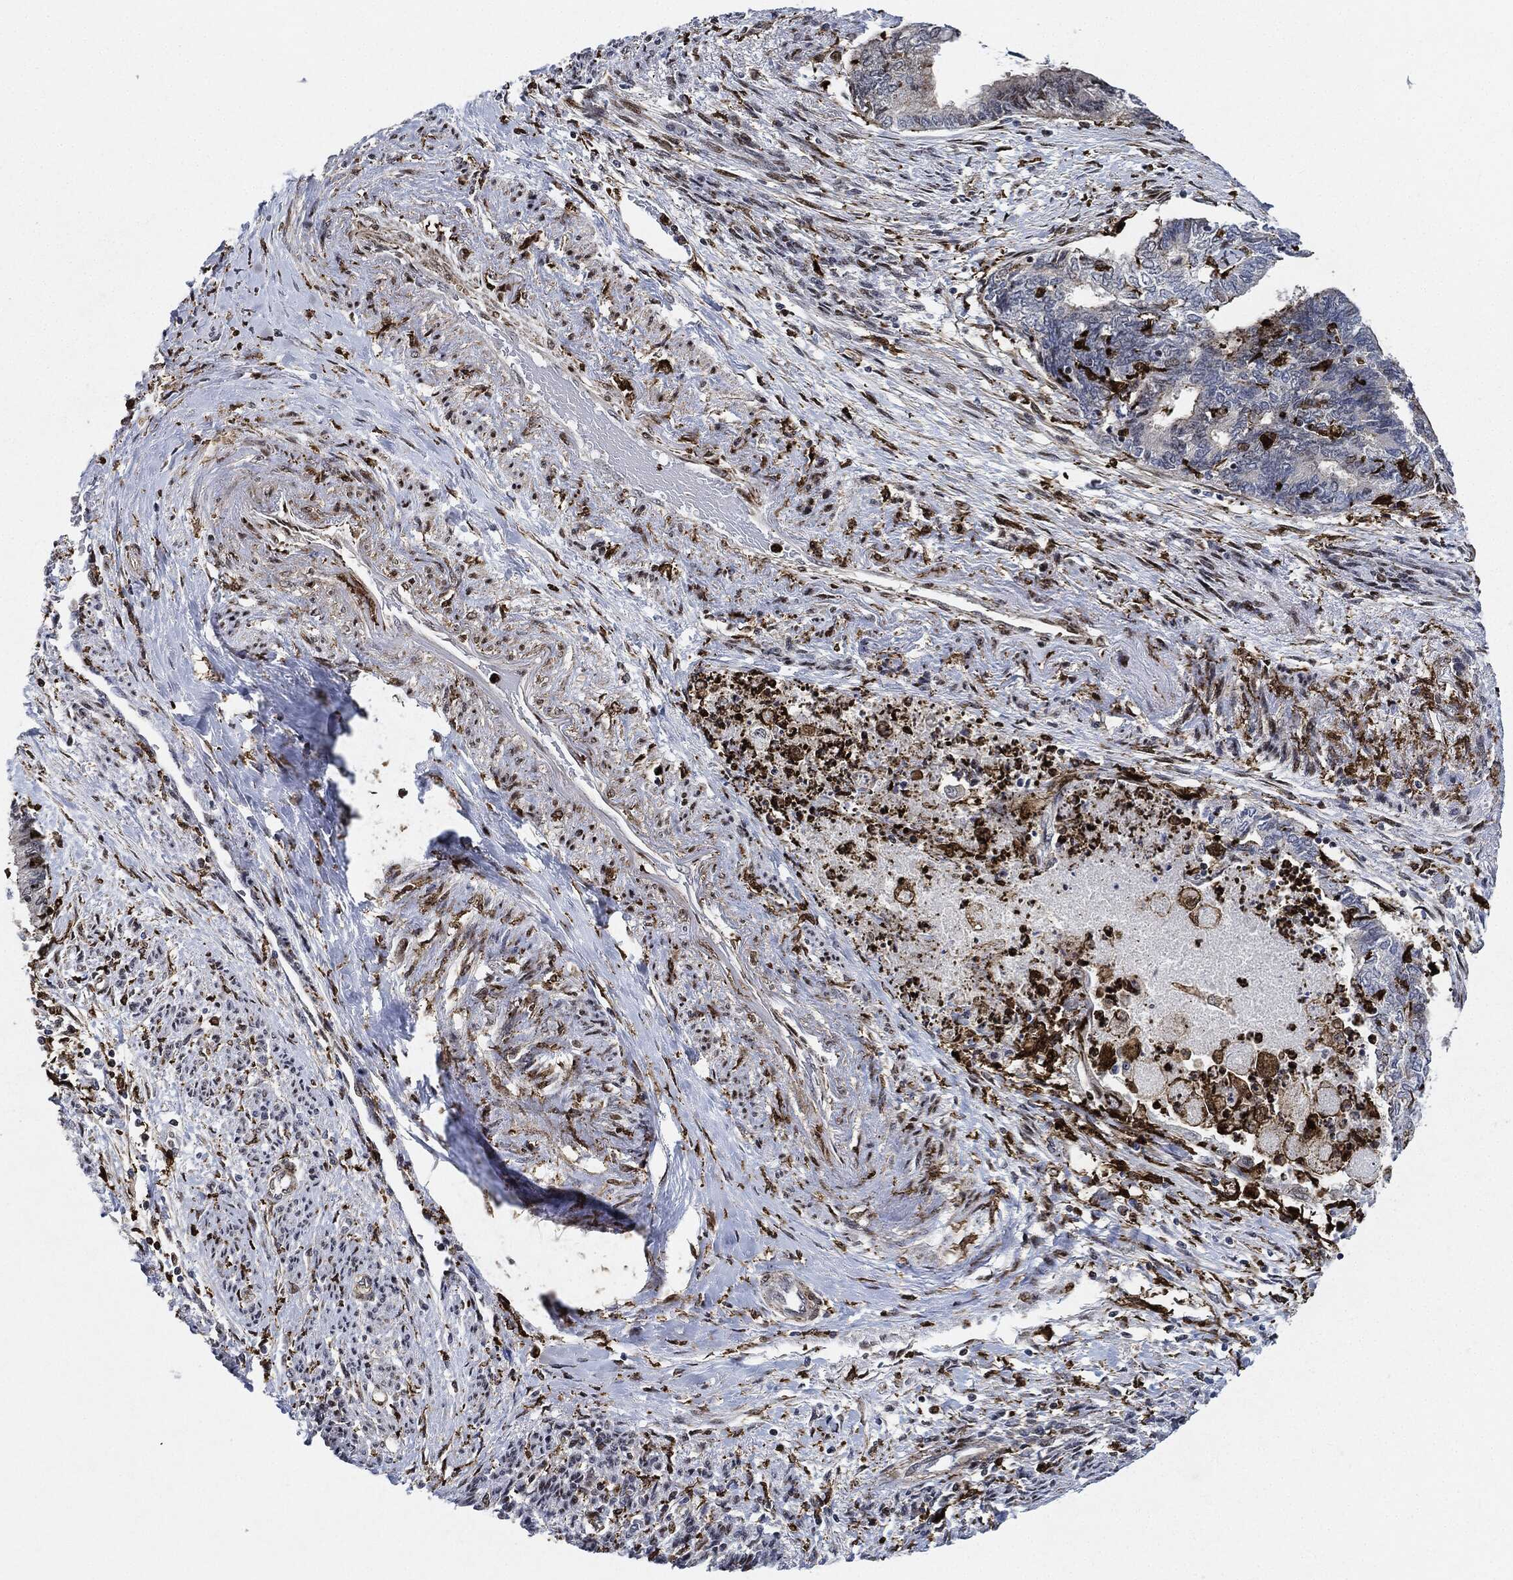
{"staining": {"intensity": "negative", "quantity": "none", "location": "none"}, "tissue": "endometrial cancer", "cell_type": "Tumor cells", "image_type": "cancer", "snomed": [{"axis": "morphology", "description": "Adenocarcinoma, NOS"}, {"axis": "topography", "description": "Endometrium"}], "caption": "Tumor cells are negative for brown protein staining in endometrial cancer (adenocarcinoma).", "gene": "NANOS3", "patient": {"sex": "female", "age": 65}}